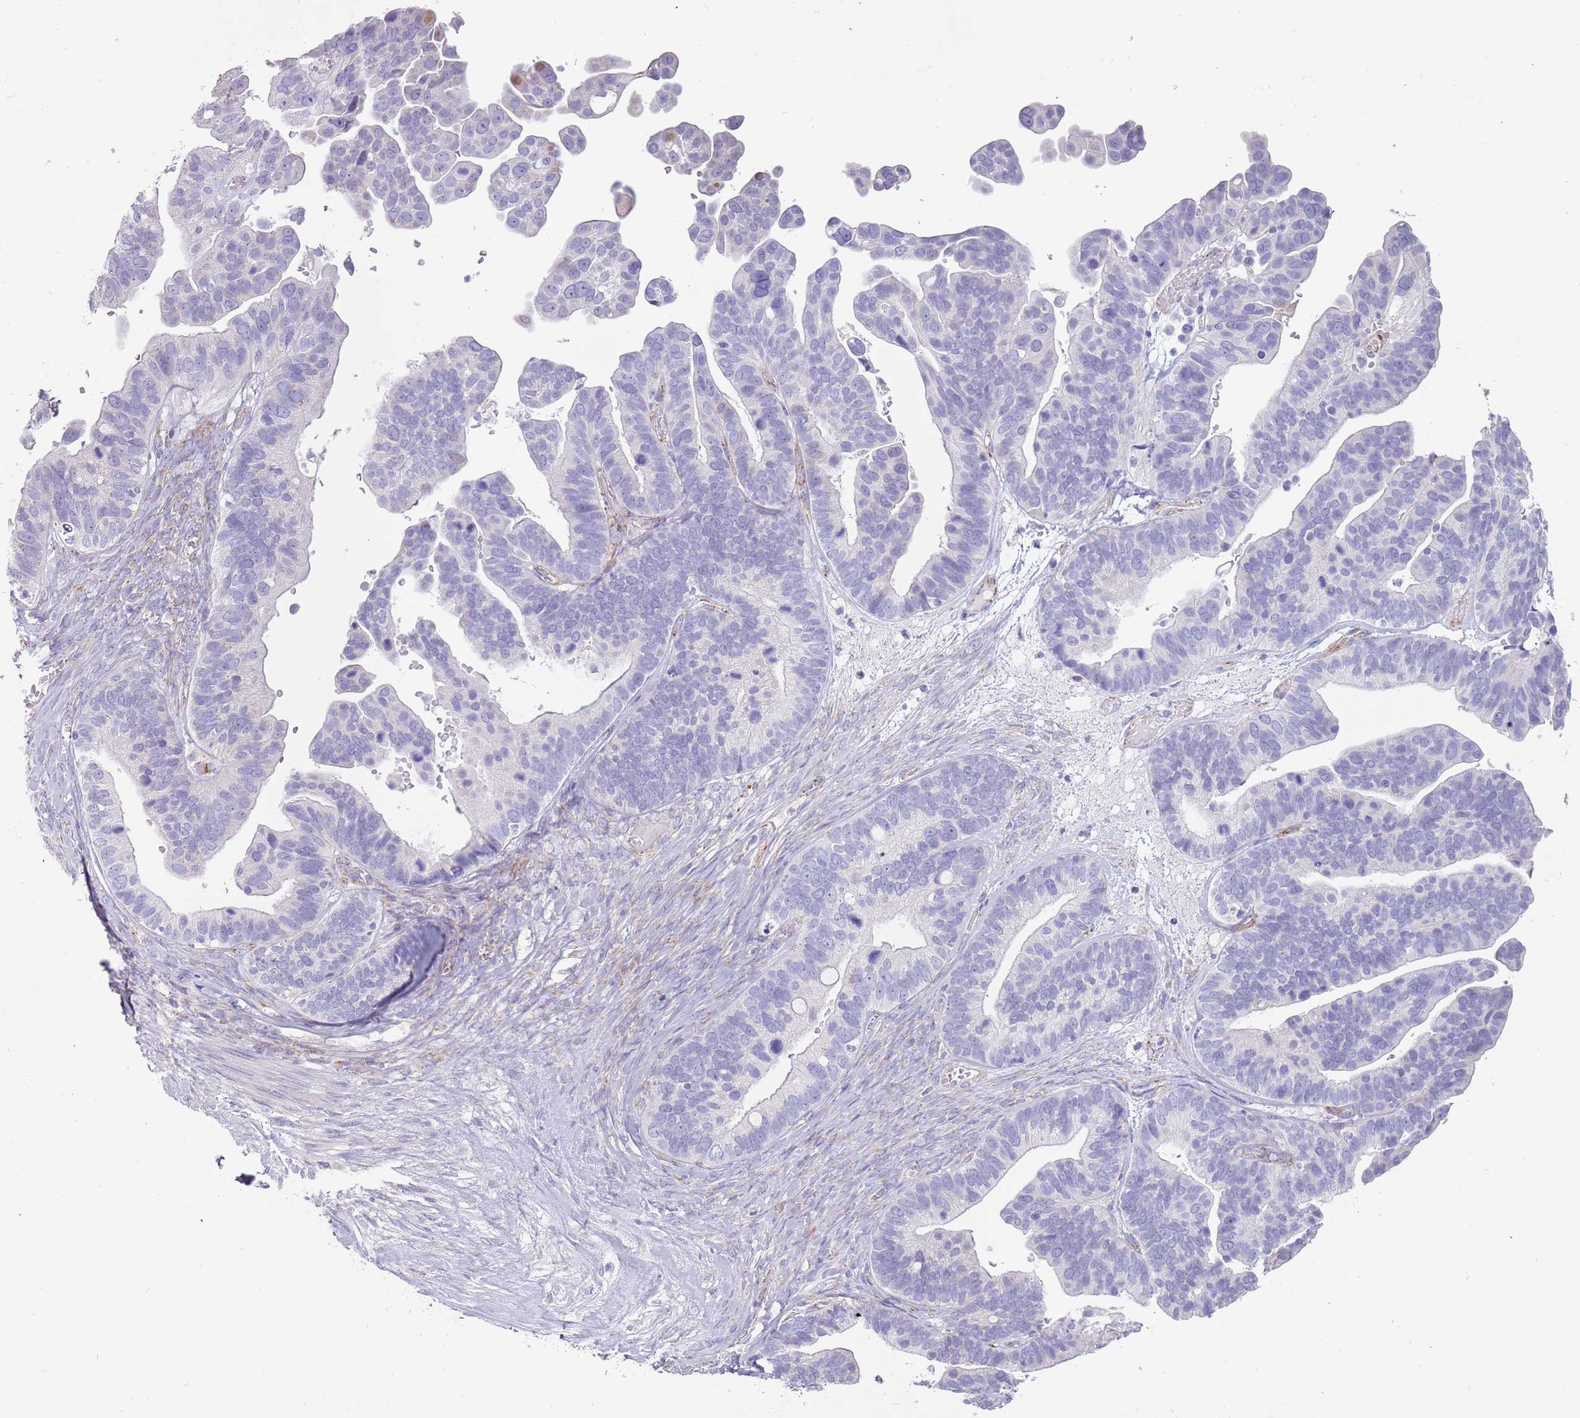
{"staining": {"intensity": "negative", "quantity": "none", "location": "none"}, "tissue": "ovarian cancer", "cell_type": "Tumor cells", "image_type": "cancer", "snomed": [{"axis": "morphology", "description": "Cystadenocarcinoma, serous, NOS"}, {"axis": "topography", "description": "Ovary"}], "caption": "Immunohistochemistry histopathology image of neoplastic tissue: human ovarian cancer (serous cystadenocarcinoma) stained with DAB (3,3'-diaminobenzidine) displays no significant protein expression in tumor cells.", "gene": "RNF222", "patient": {"sex": "female", "age": 56}}